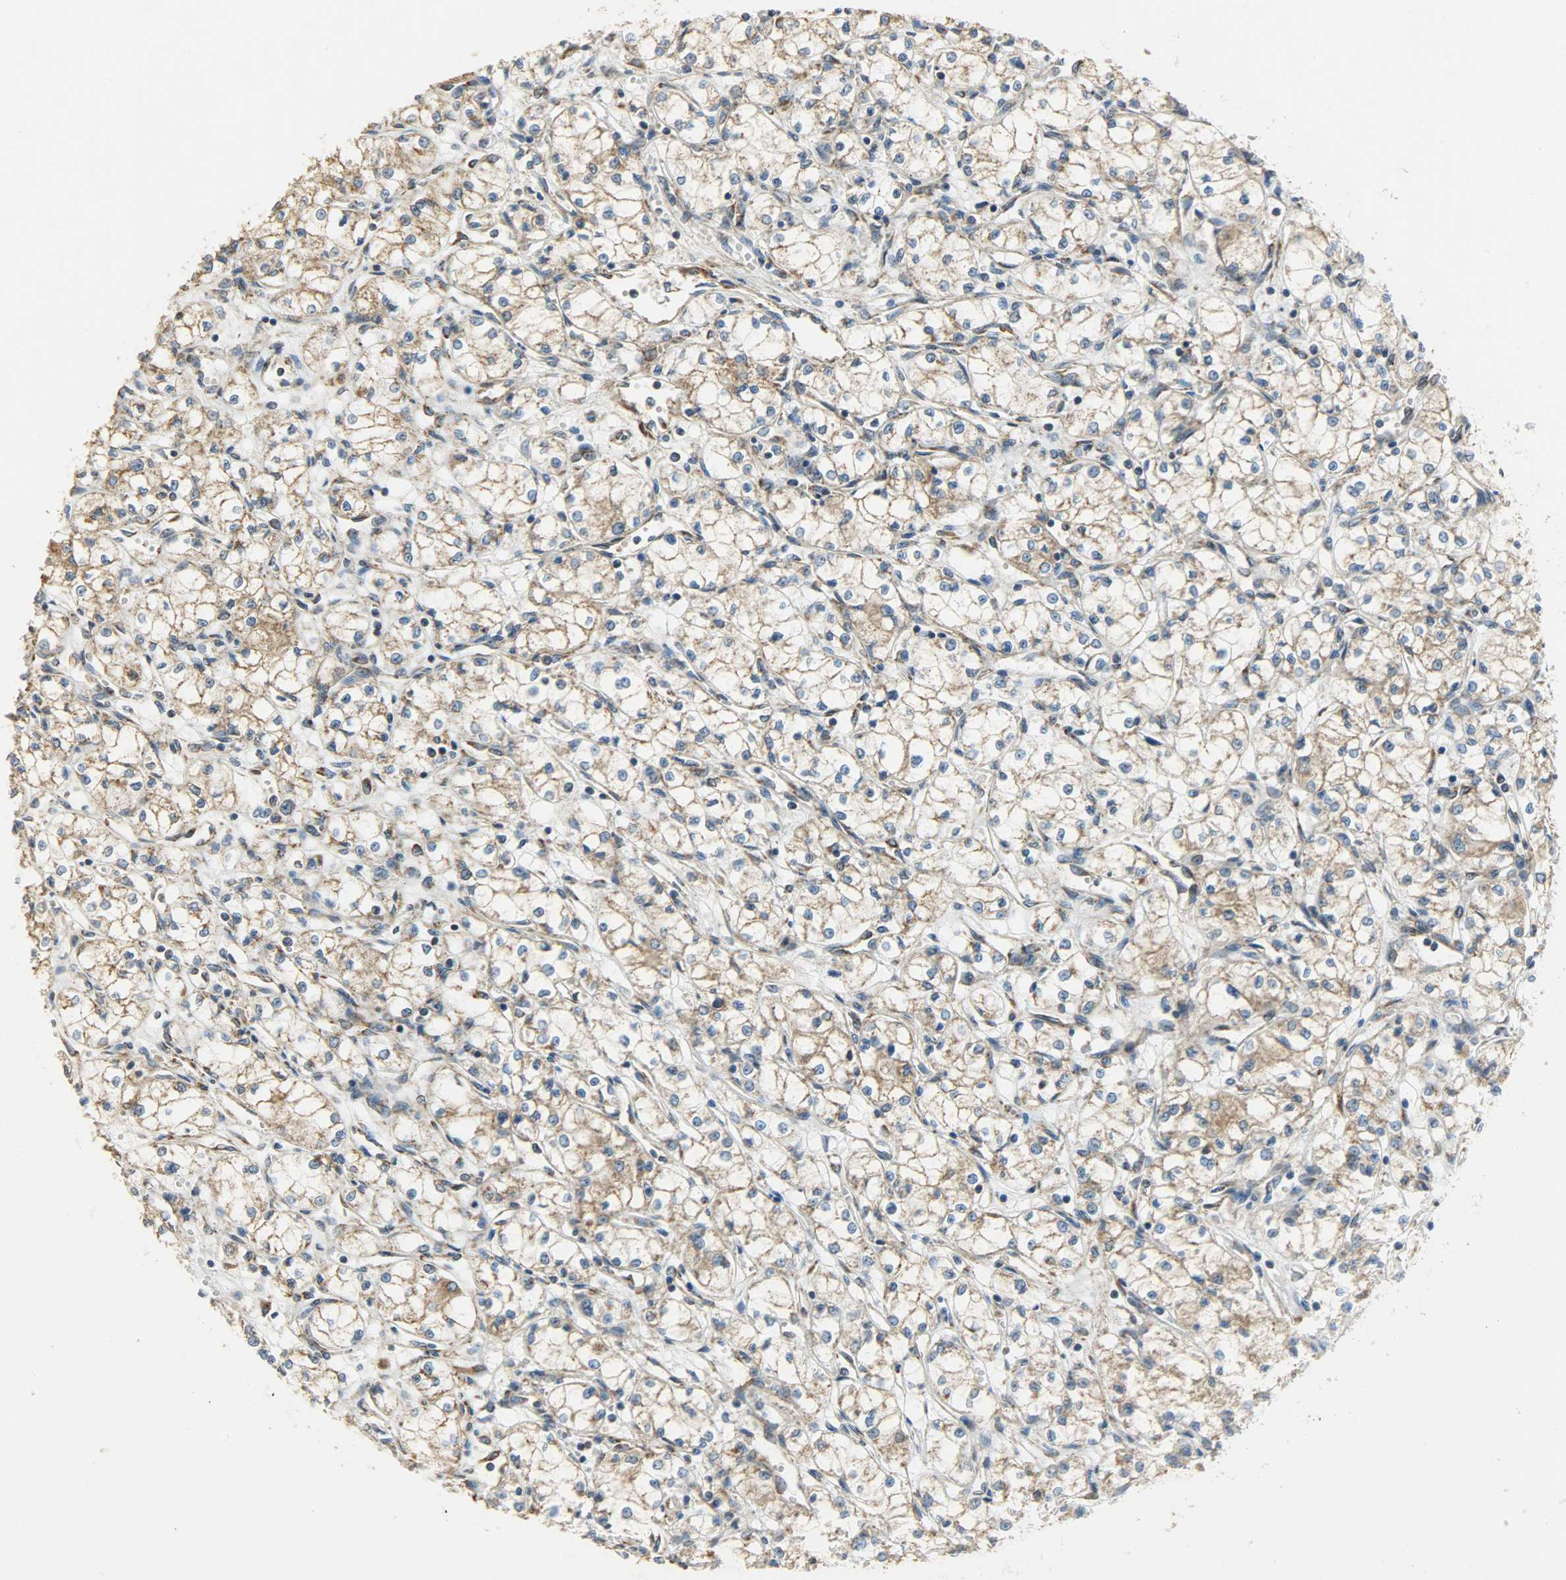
{"staining": {"intensity": "moderate", "quantity": ">75%", "location": "cytoplasmic/membranous"}, "tissue": "renal cancer", "cell_type": "Tumor cells", "image_type": "cancer", "snomed": [{"axis": "morphology", "description": "Normal tissue, NOS"}, {"axis": "morphology", "description": "Adenocarcinoma, NOS"}, {"axis": "topography", "description": "Kidney"}], "caption": "Protein analysis of adenocarcinoma (renal) tissue shows moderate cytoplasmic/membranous expression in approximately >75% of tumor cells.", "gene": "C1orf198", "patient": {"sex": "male", "age": 59}}